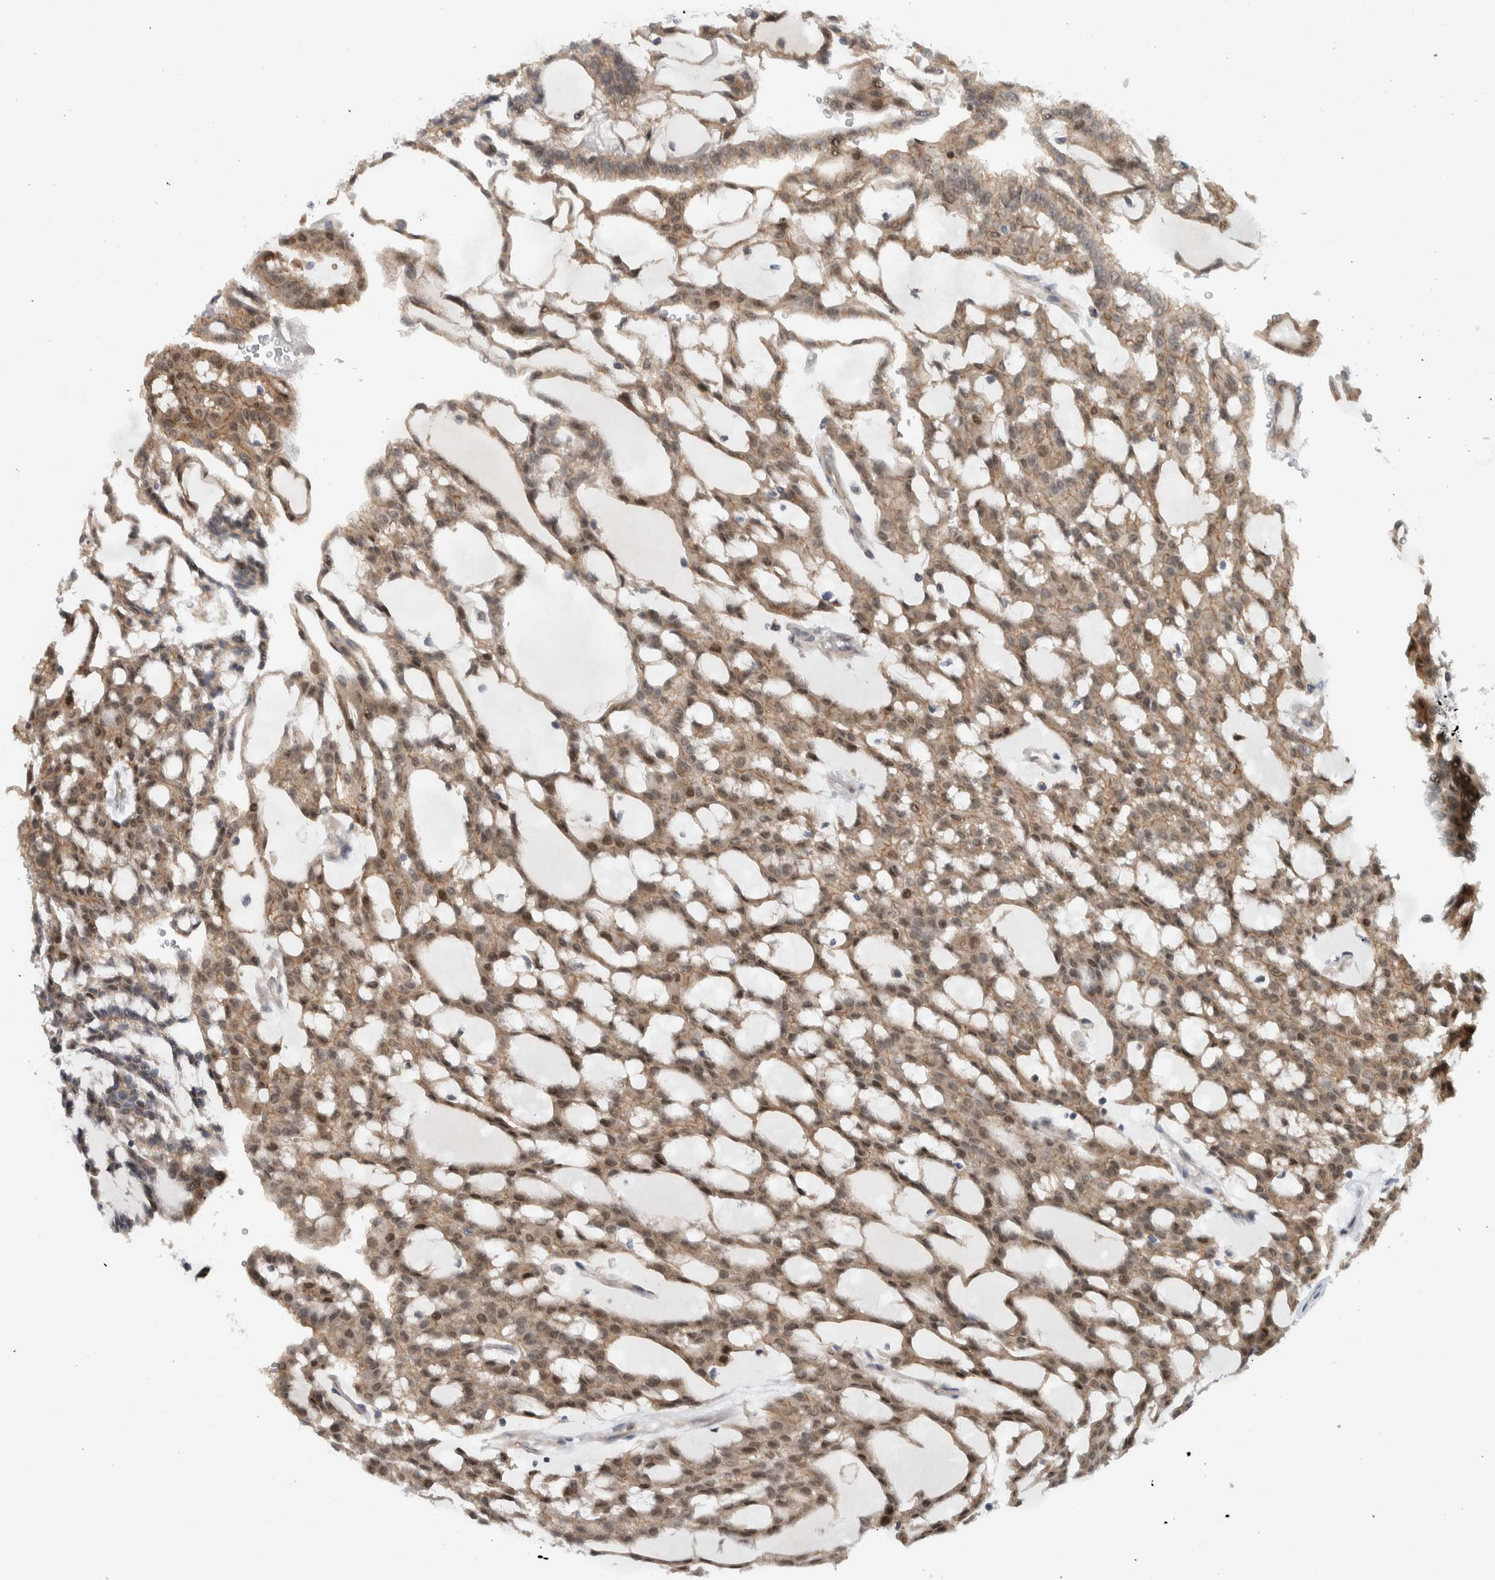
{"staining": {"intensity": "moderate", "quantity": ">75%", "location": "cytoplasmic/membranous,nuclear"}, "tissue": "renal cancer", "cell_type": "Tumor cells", "image_type": "cancer", "snomed": [{"axis": "morphology", "description": "Adenocarcinoma, NOS"}, {"axis": "topography", "description": "Kidney"}], "caption": "Immunohistochemical staining of renal cancer reveals medium levels of moderate cytoplasmic/membranous and nuclear protein positivity in about >75% of tumor cells.", "gene": "MSL1", "patient": {"sex": "male", "age": 63}}